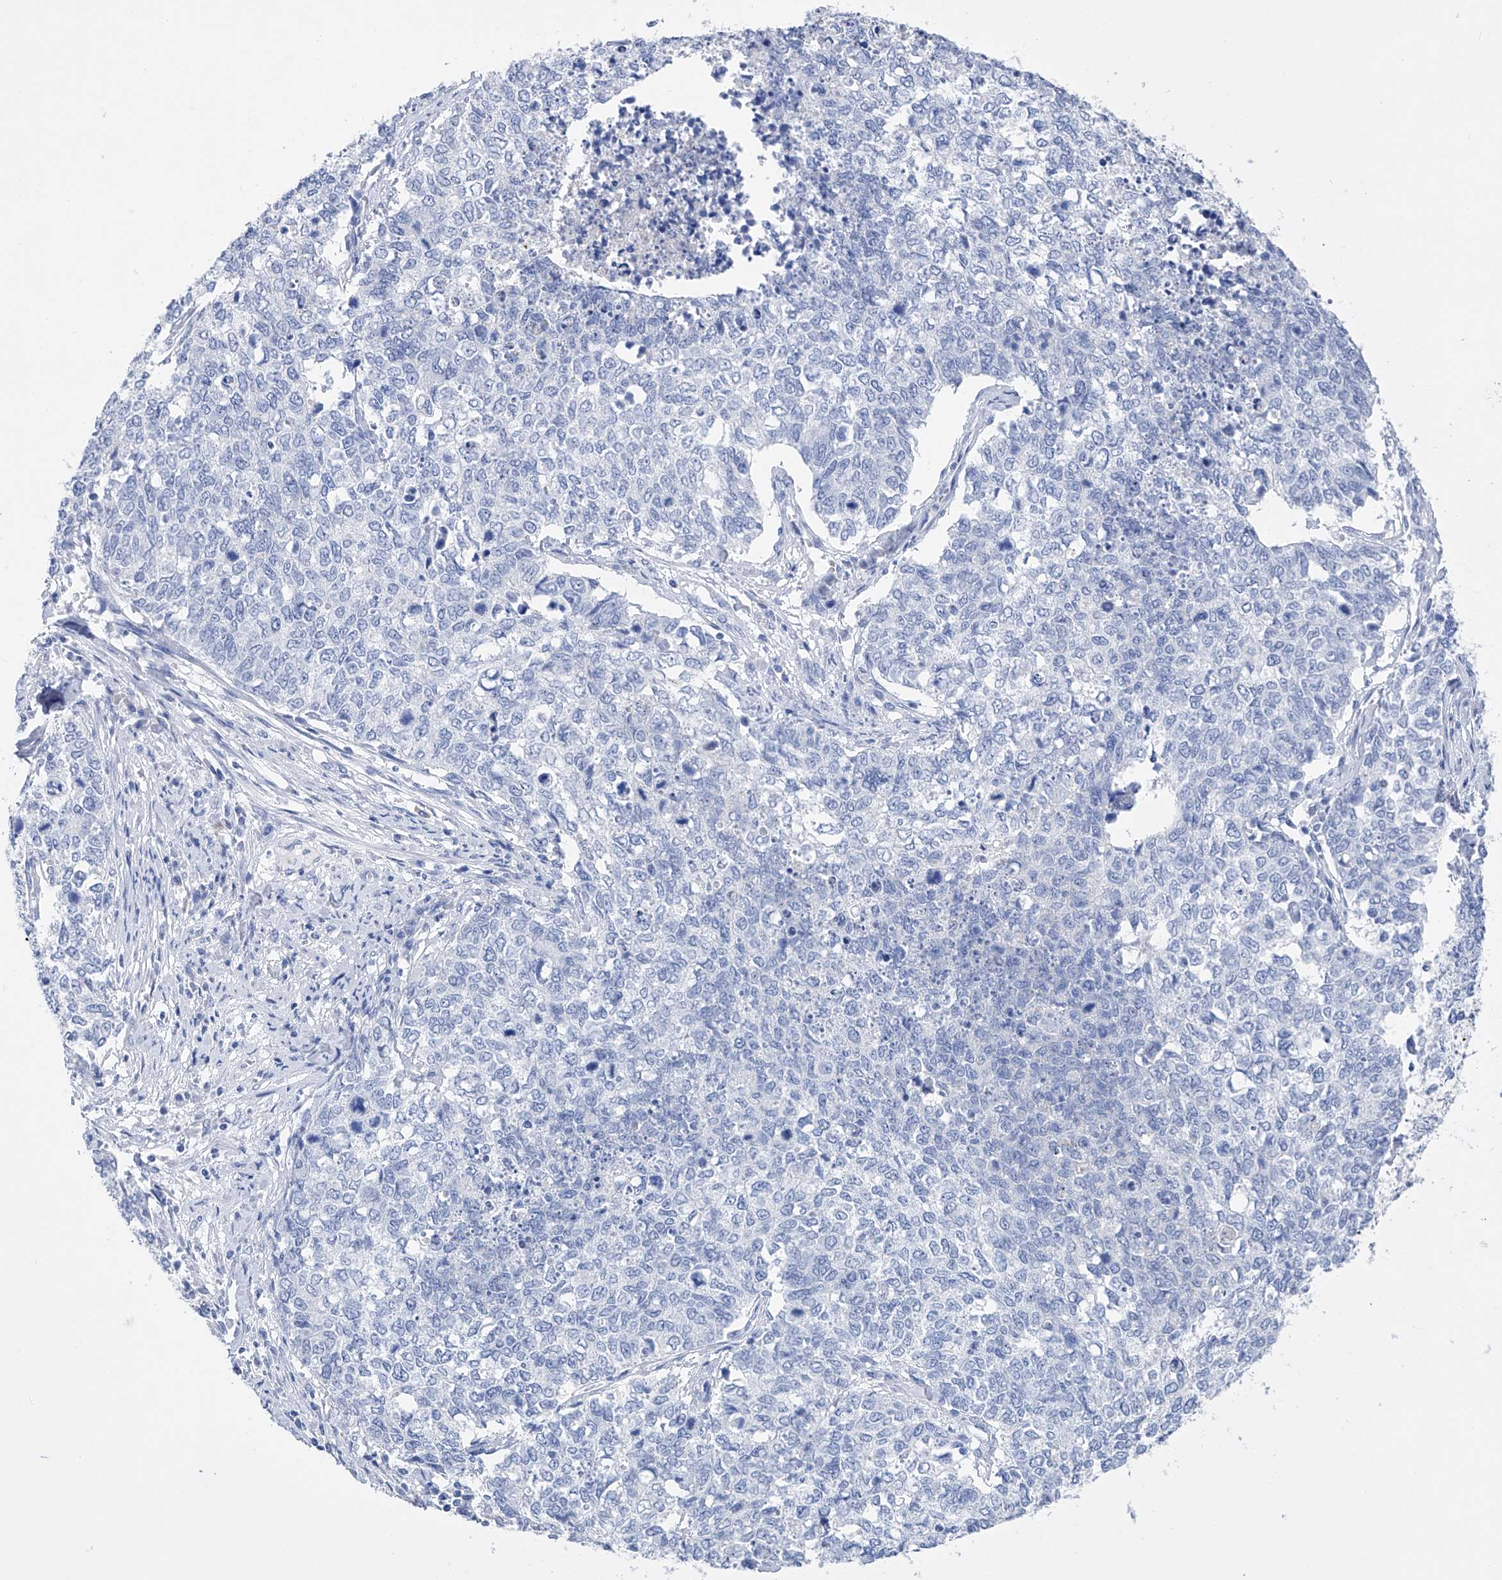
{"staining": {"intensity": "negative", "quantity": "none", "location": "none"}, "tissue": "cervical cancer", "cell_type": "Tumor cells", "image_type": "cancer", "snomed": [{"axis": "morphology", "description": "Squamous cell carcinoma, NOS"}, {"axis": "topography", "description": "Cervix"}], "caption": "Photomicrograph shows no significant protein positivity in tumor cells of squamous cell carcinoma (cervical).", "gene": "ADRA1A", "patient": {"sex": "female", "age": 63}}